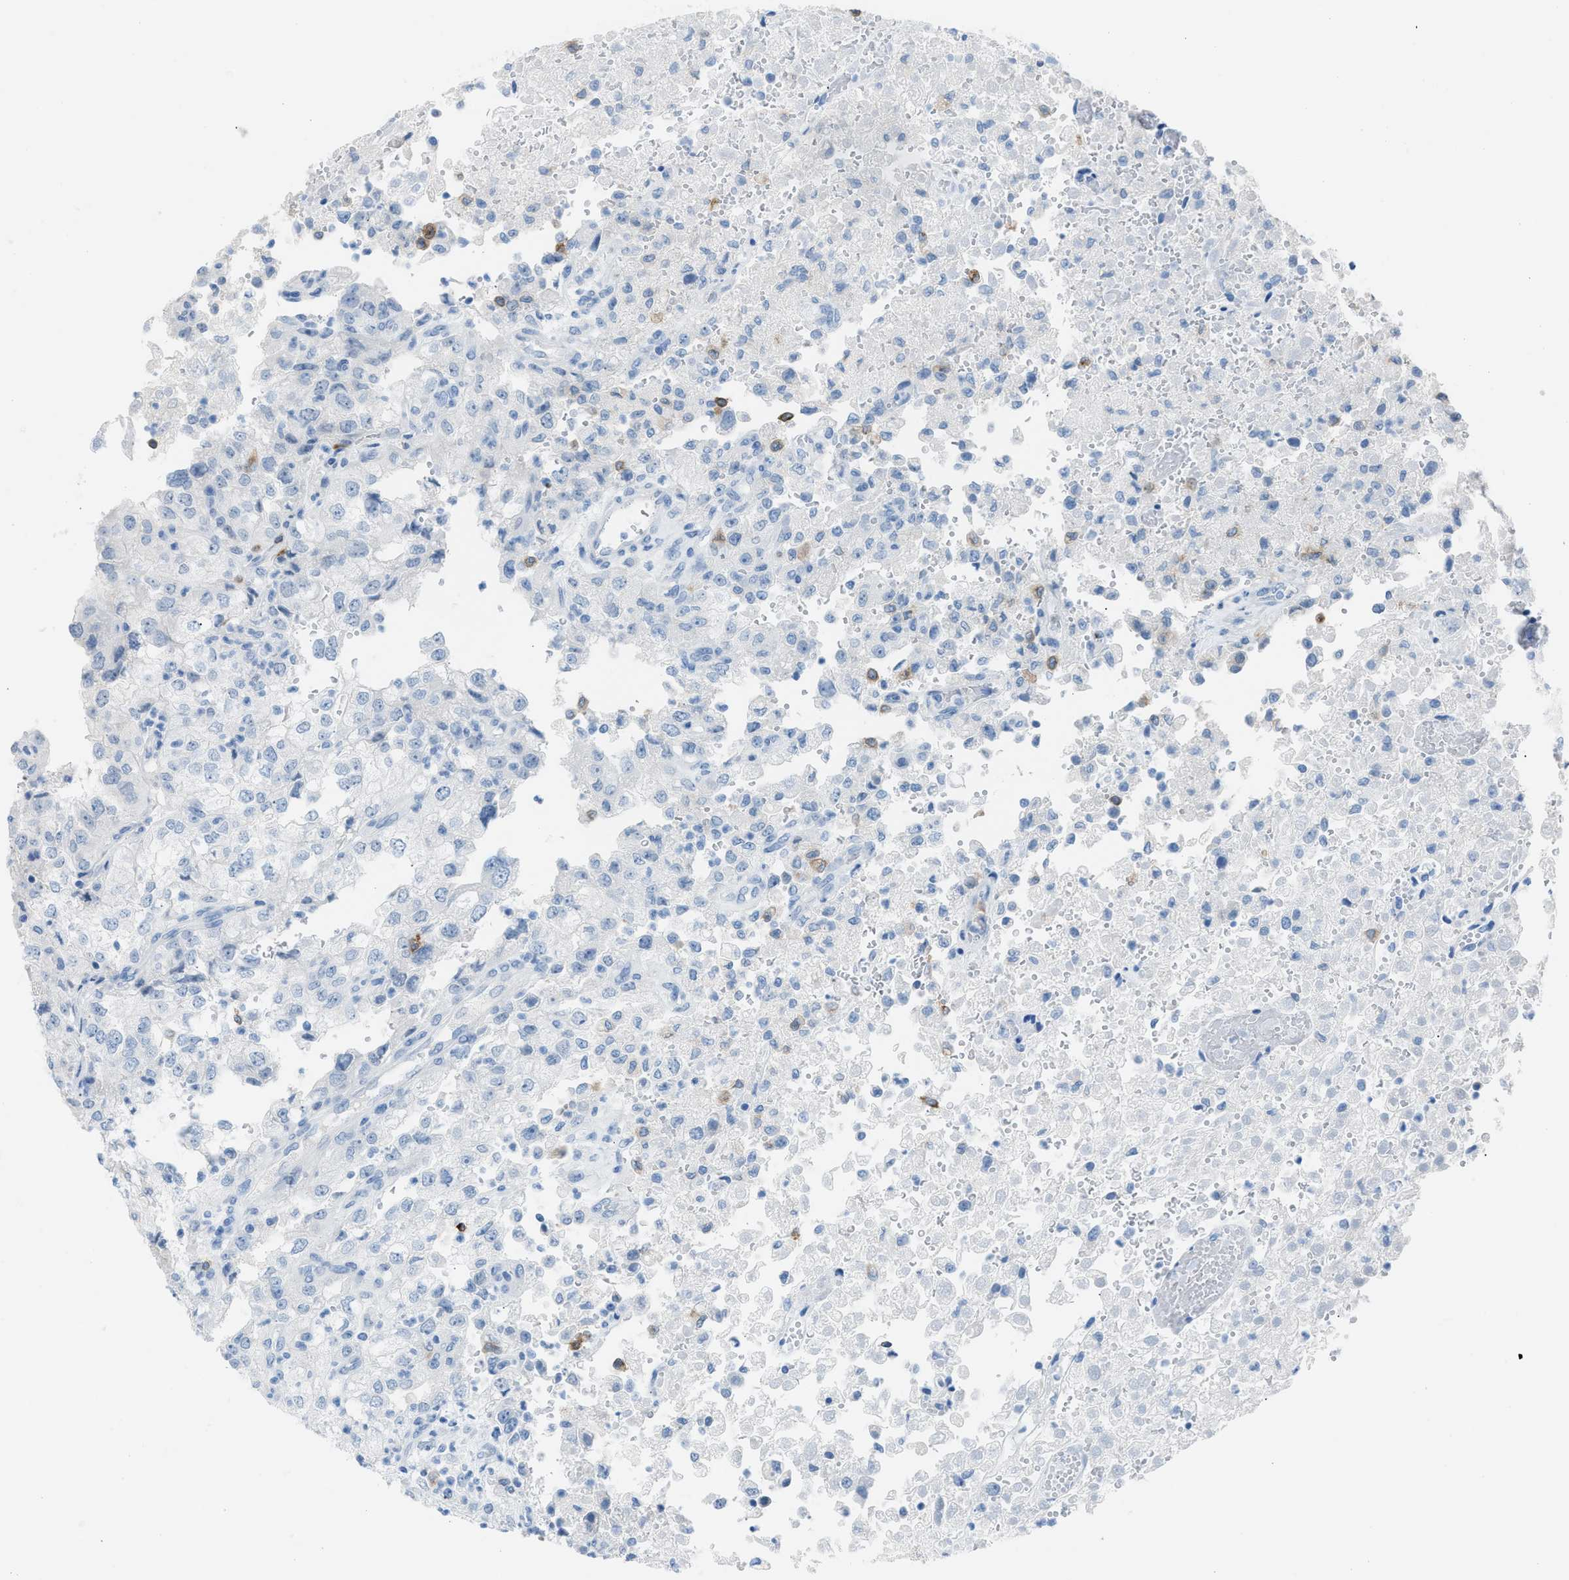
{"staining": {"intensity": "negative", "quantity": "none", "location": "none"}, "tissue": "renal cancer", "cell_type": "Tumor cells", "image_type": "cancer", "snomed": [{"axis": "morphology", "description": "Adenocarcinoma, NOS"}, {"axis": "topography", "description": "Kidney"}], "caption": "Renal cancer (adenocarcinoma) stained for a protein using IHC shows no staining tumor cells.", "gene": "CLEC10A", "patient": {"sex": "female", "age": 54}}